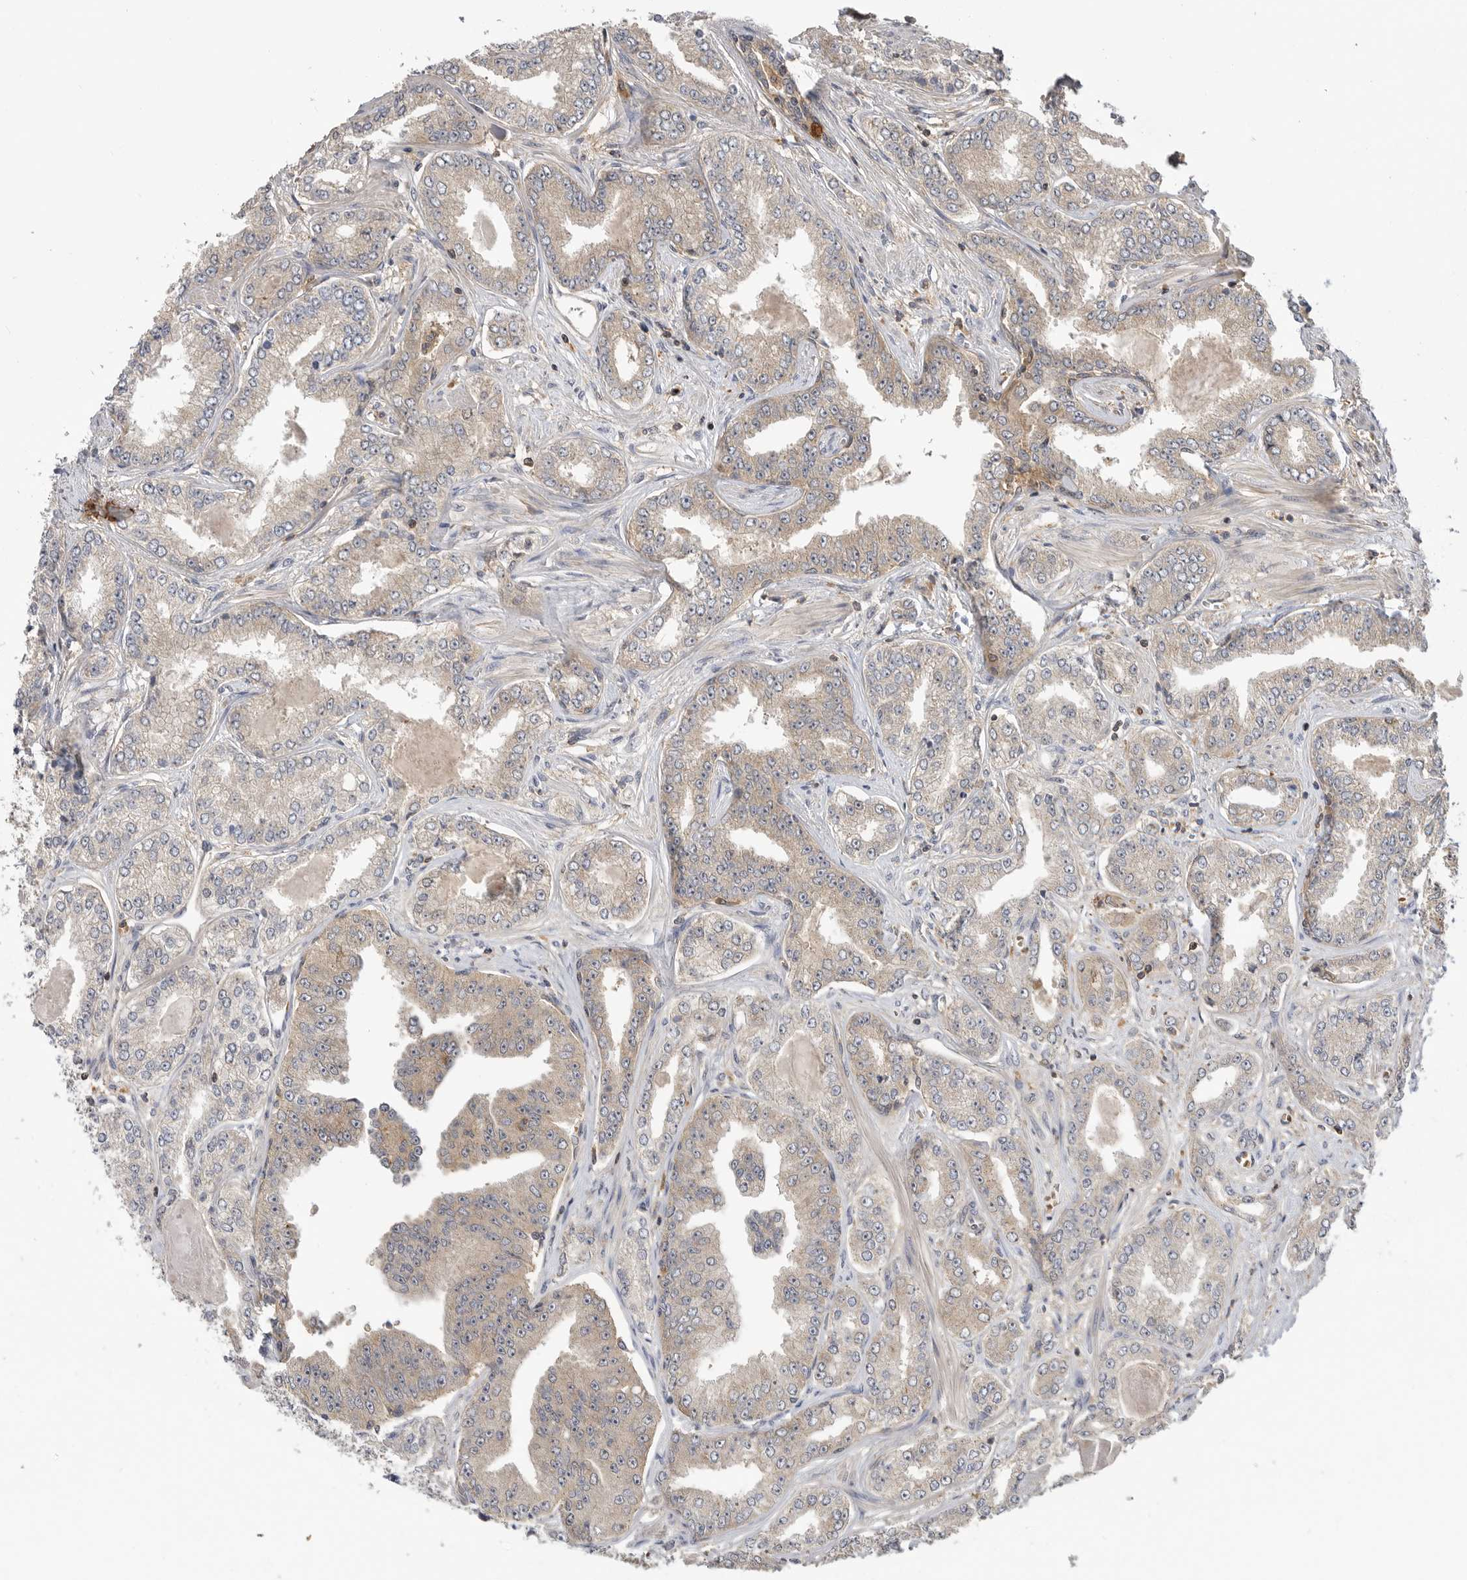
{"staining": {"intensity": "weak", "quantity": "<25%", "location": "cytoplasmic/membranous"}, "tissue": "prostate cancer", "cell_type": "Tumor cells", "image_type": "cancer", "snomed": [{"axis": "morphology", "description": "Adenocarcinoma, High grade"}, {"axis": "topography", "description": "Prostate"}], "caption": "The histopathology image shows no staining of tumor cells in prostate cancer (high-grade adenocarcinoma).", "gene": "CLDN12", "patient": {"sex": "male", "age": 71}}